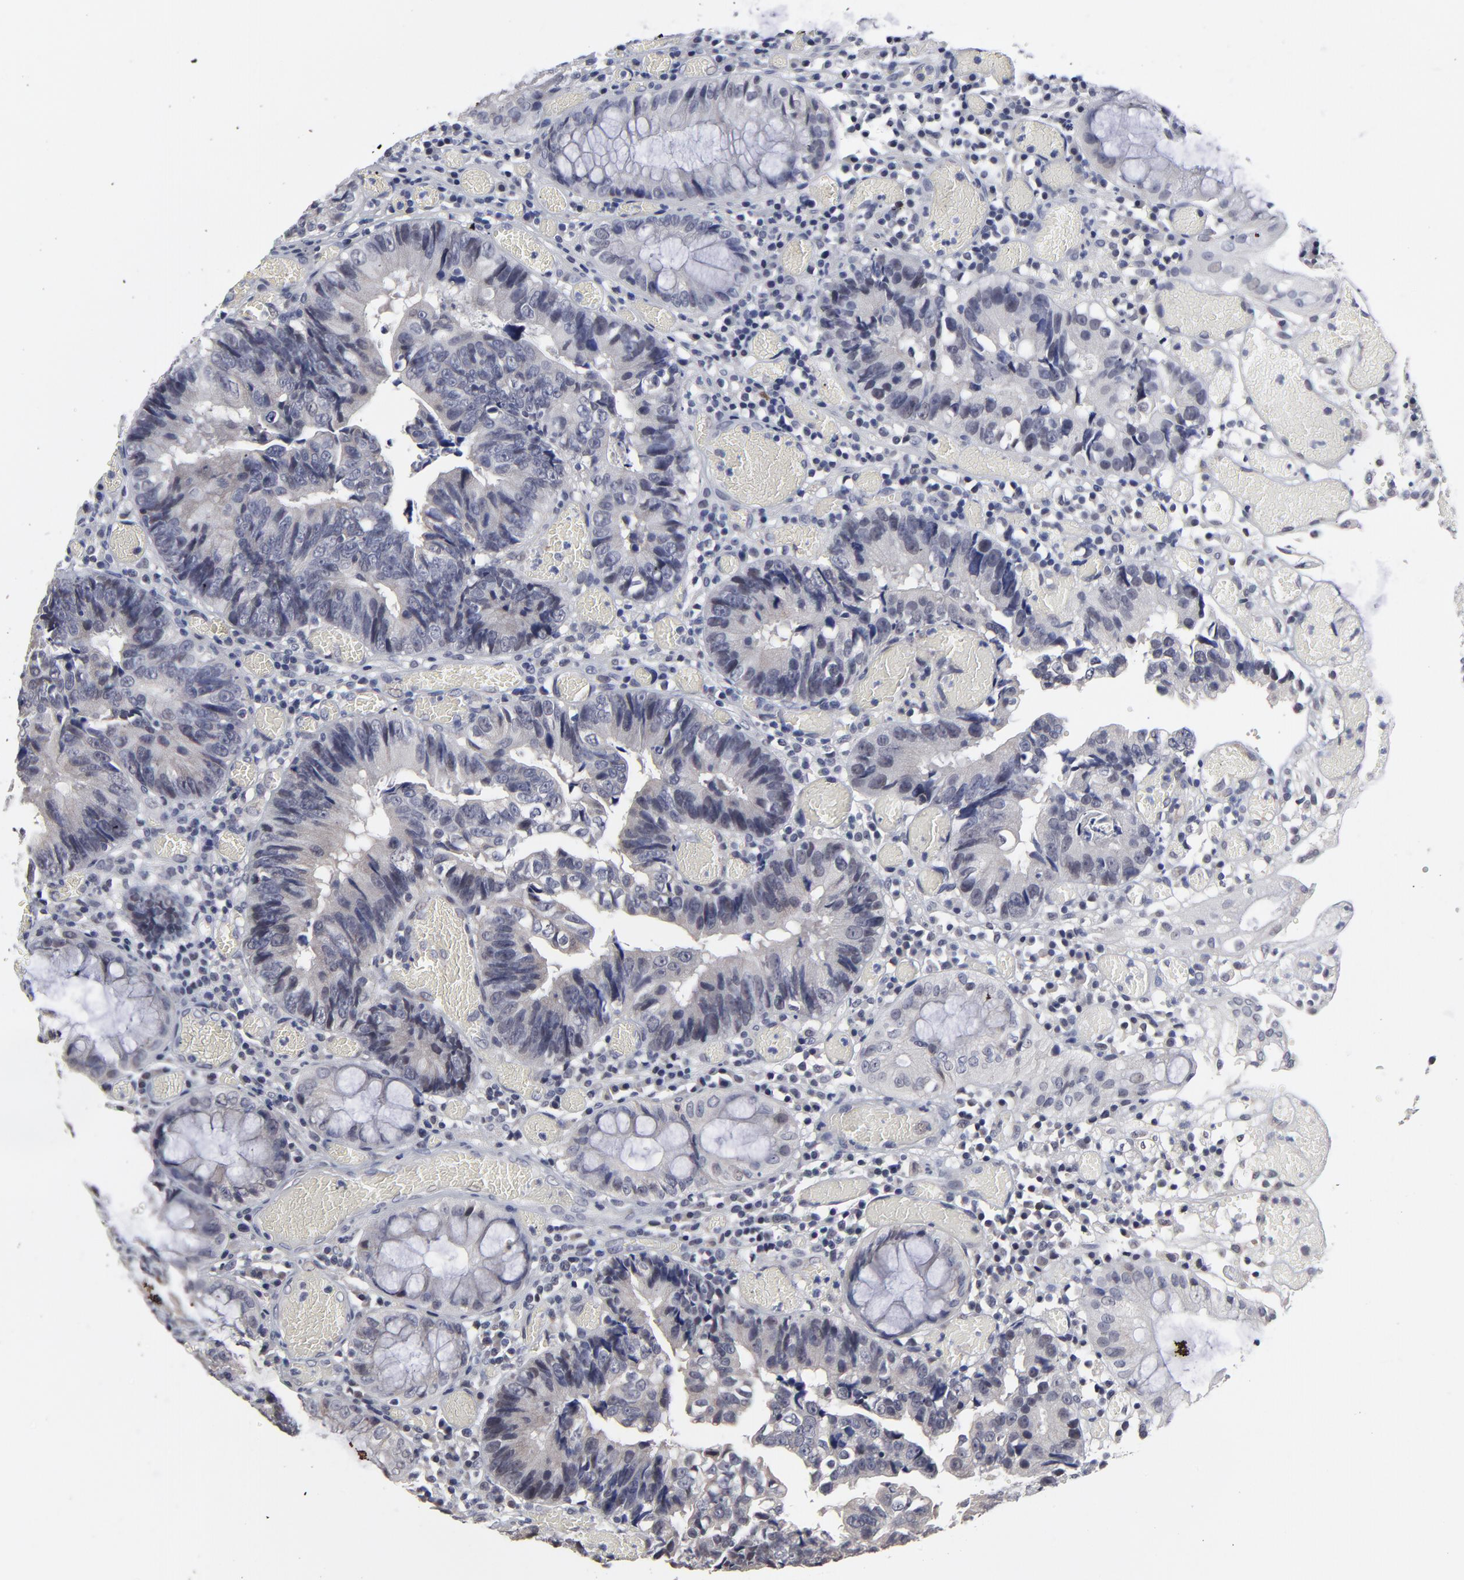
{"staining": {"intensity": "negative", "quantity": "none", "location": "none"}, "tissue": "colorectal cancer", "cell_type": "Tumor cells", "image_type": "cancer", "snomed": [{"axis": "morphology", "description": "Adenocarcinoma, NOS"}, {"axis": "topography", "description": "Rectum"}], "caption": "IHC histopathology image of neoplastic tissue: human colorectal adenocarcinoma stained with DAB (3,3'-diaminobenzidine) reveals no significant protein positivity in tumor cells.", "gene": "MAGEA10", "patient": {"sex": "female", "age": 98}}